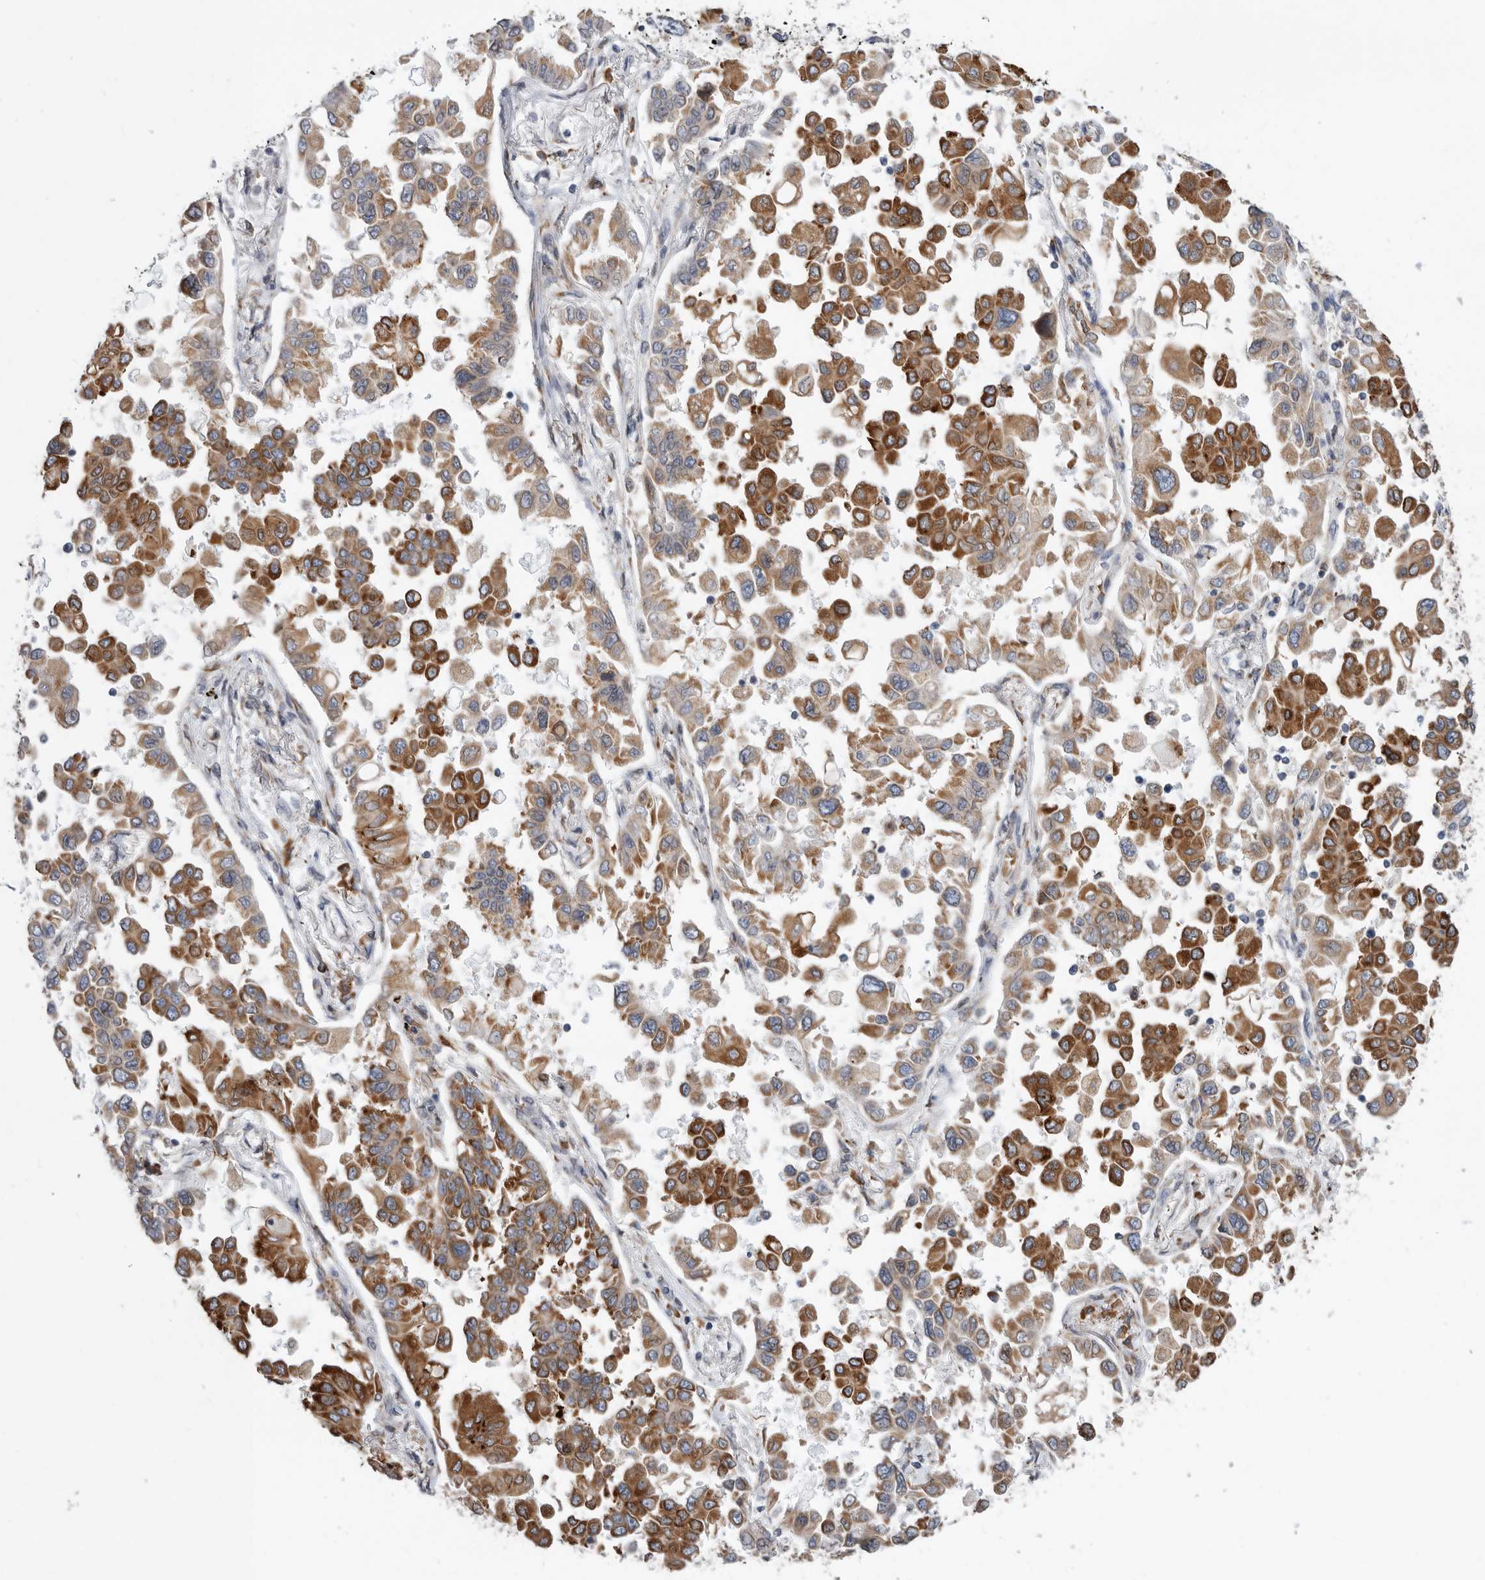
{"staining": {"intensity": "strong", "quantity": ">75%", "location": "cytoplasmic/membranous"}, "tissue": "lung cancer", "cell_type": "Tumor cells", "image_type": "cancer", "snomed": [{"axis": "morphology", "description": "Adenocarcinoma, NOS"}, {"axis": "topography", "description": "Lung"}], "caption": "This is a photomicrograph of IHC staining of lung cancer, which shows strong positivity in the cytoplasmic/membranous of tumor cells.", "gene": "GANAB", "patient": {"sex": "female", "age": 67}}